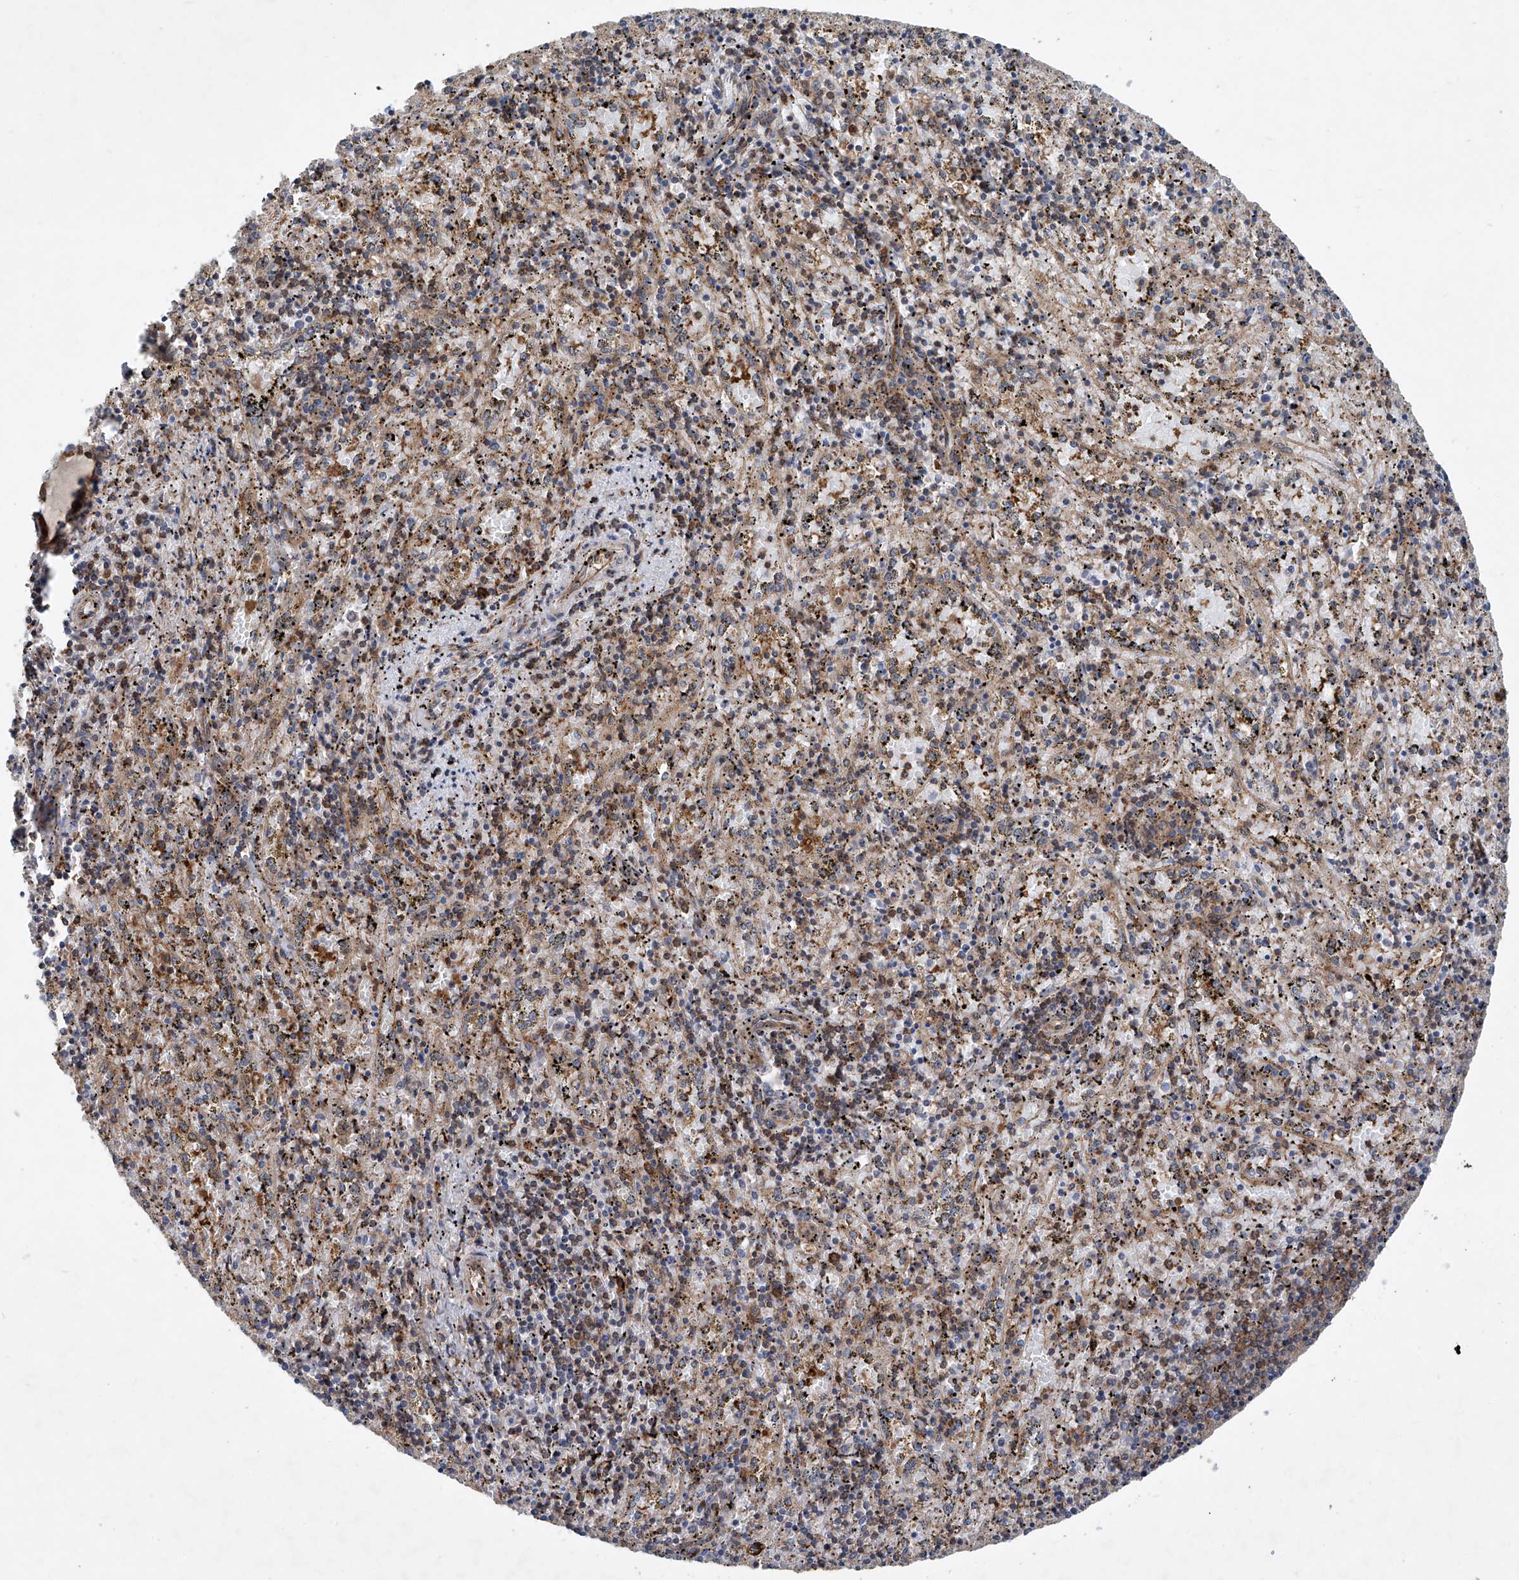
{"staining": {"intensity": "strong", "quantity": "25%-75%", "location": "cytoplasmic/membranous"}, "tissue": "spleen", "cell_type": "Cells in red pulp", "image_type": "normal", "snomed": [{"axis": "morphology", "description": "Normal tissue, NOS"}, {"axis": "topography", "description": "Spleen"}], "caption": "A brown stain highlights strong cytoplasmic/membranous expression of a protein in cells in red pulp of unremarkable human spleen. Immunohistochemistry (ihc) stains the protein of interest in brown and the nuclei are stained blue.", "gene": "SMAP1", "patient": {"sex": "male", "age": 11}}